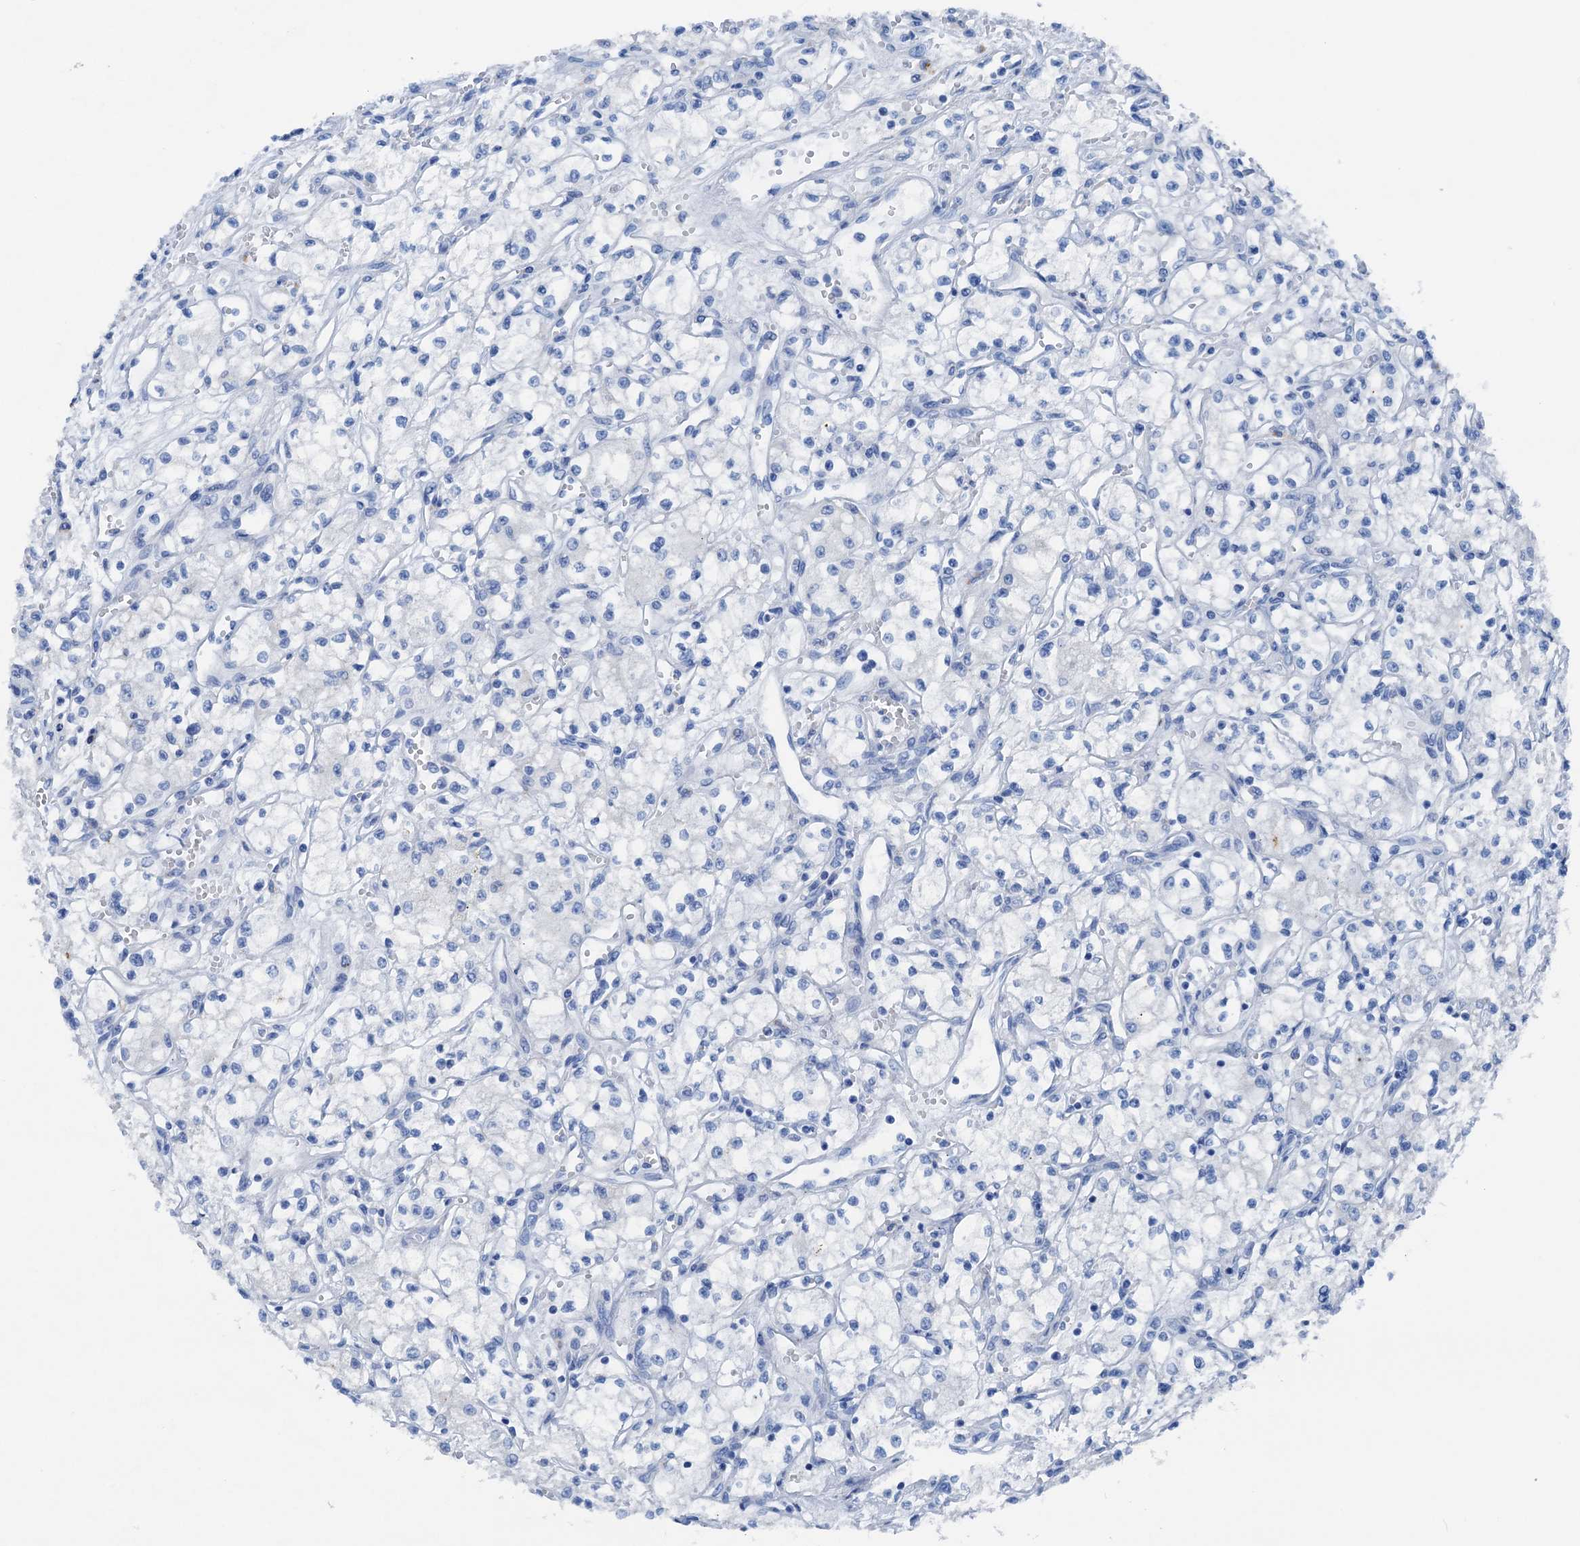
{"staining": {"intensity": "negative", "quantity": "none", "location": "none"}, "tissue": "renal cancer", "cell_type": "Tumor cells", "image_type": "cancer", "snomed": [{"axis": "morphology", "description": "Adenocarcinoma, NOS"}, {"axis": "topography", "description": "Kidney"}], "caption": "This is an IHC histopathology image of renal cancer. There is no positivity in tumor cells.", "gene": "C1QTNF4", "patient": {"sex": "male", "age": 59}}